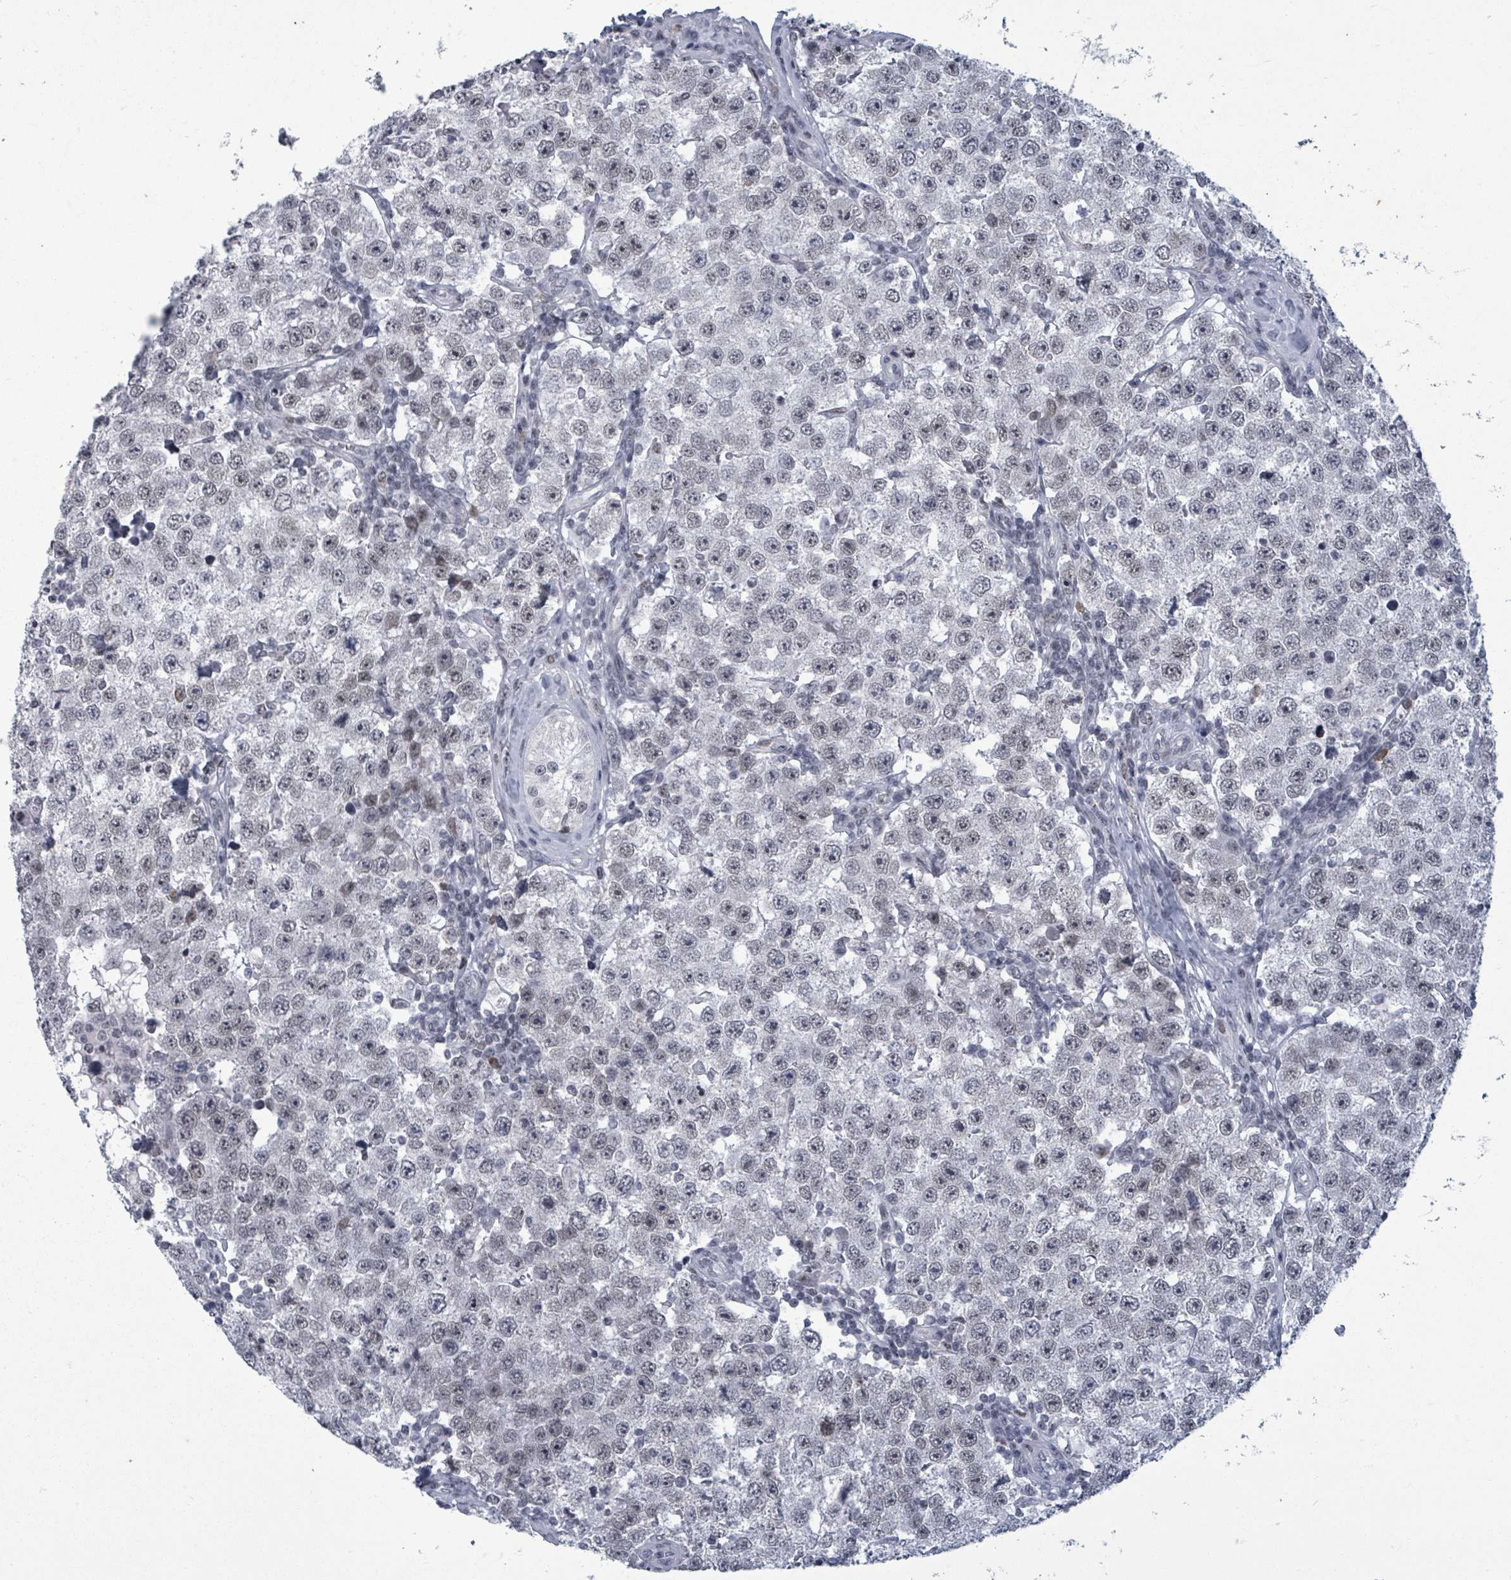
{"staining": {"intensity": "negative", "quantity": "none", "location": "none"}, "tissue": "testis cancer", "cell_type": "Tumor cells", "image_type": "cancer", "snomed": [{"axis": "morphology", "description": "Seminoma, NOS"}, {"axis": "topography", "description": "Testis"}], "caption": "This photomicrograph is of testis cancer (seminoma) stained with immunohistochemistry to label a protein in brown with the nuclei are counter-stained blue. There is no positivity in tumor cells.", "gene": "ERCC5", "patient": {"sex": "male", "age": 34}}